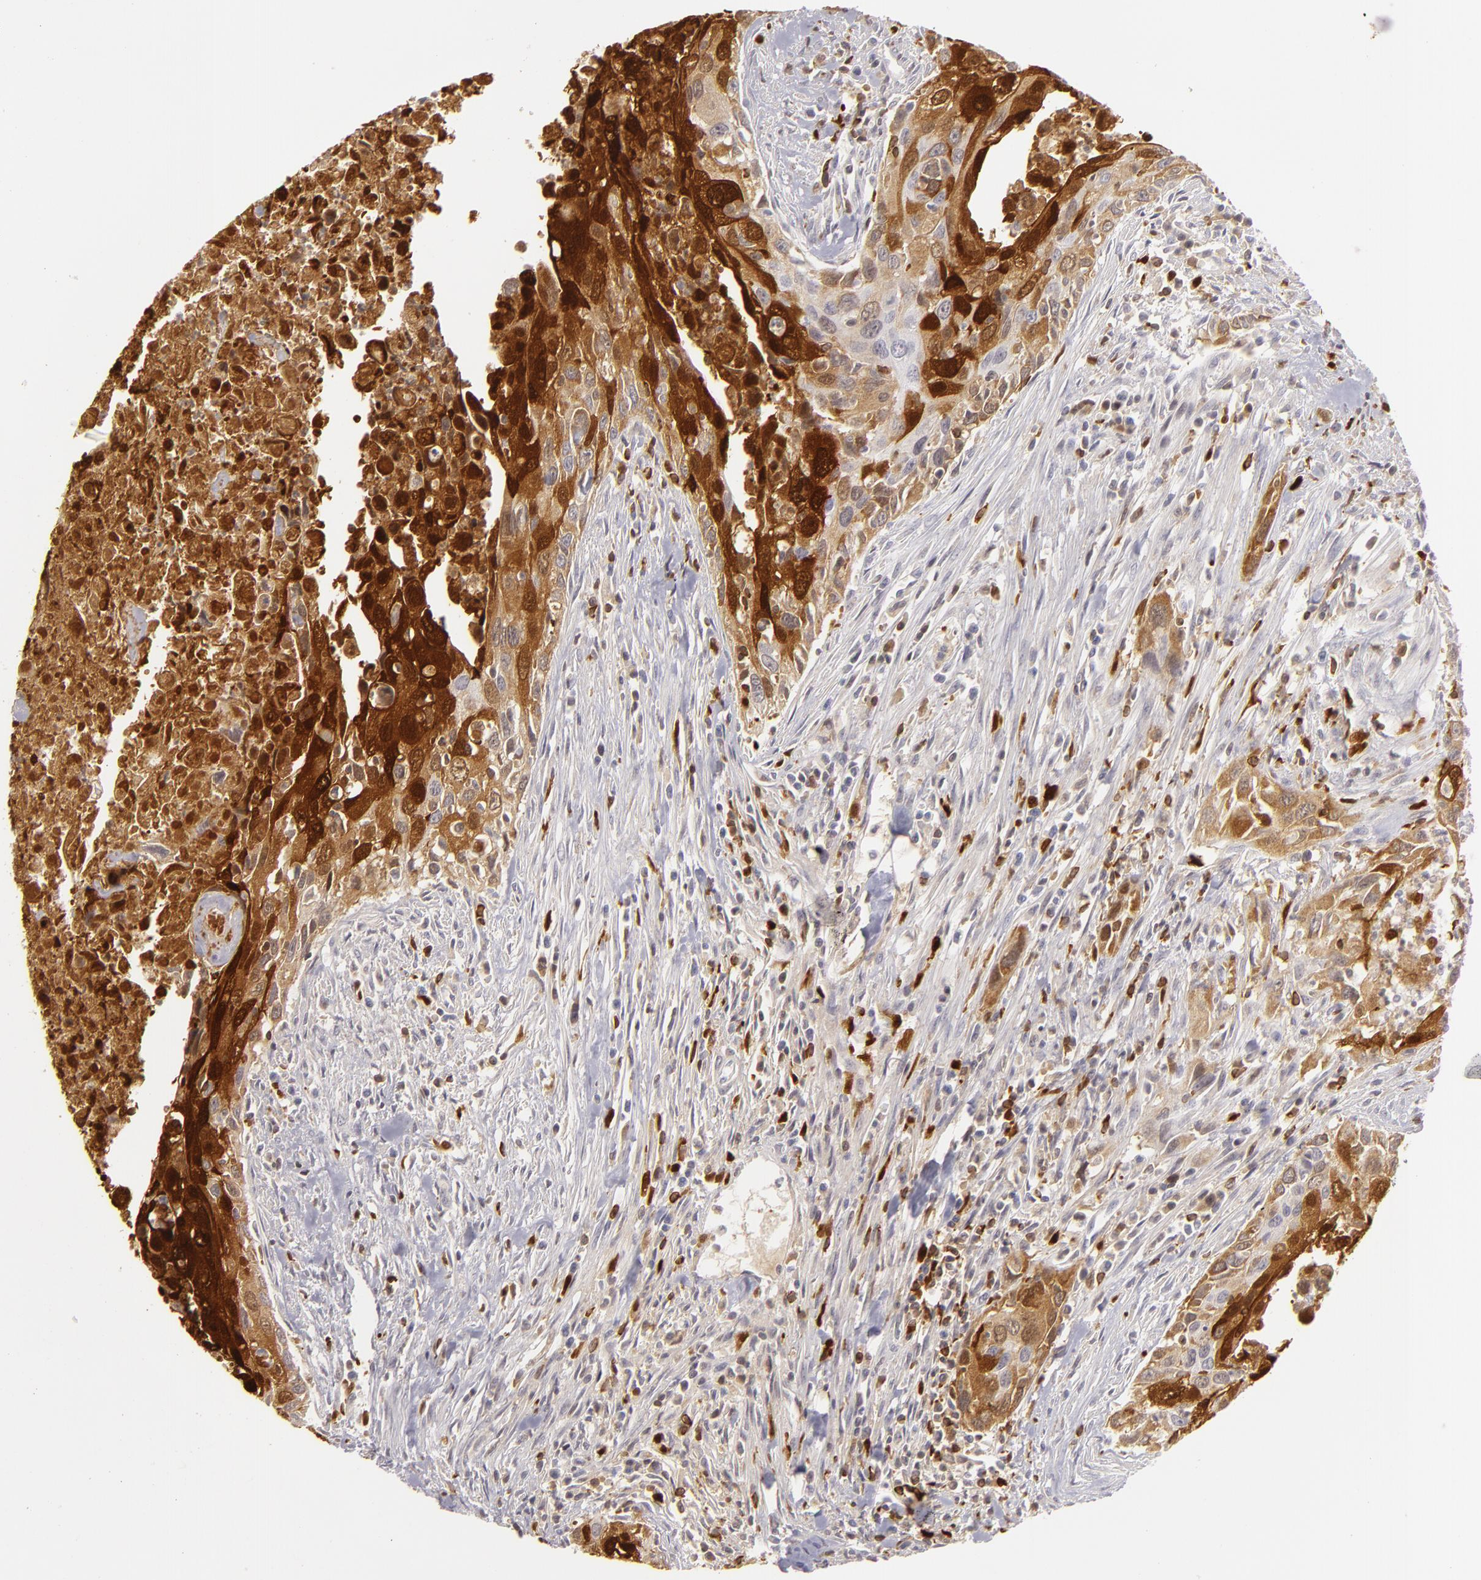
{"staining": {"intensity": "strong", "quantity": ">75%", "location": "cytoplasmic/membranous,nuclear"}, "tissue": "urothelial cancer", "cell_type": "Tumor cells", "image_type": "cancer", "snomed": [{"axis": "morphology", "description": "Urothelial carcinoma, High grade"}, {"axis": "topography", "description": "Urinary bladder"}], "caption": "Tumor cells demonstrate high levels of strong cytoplasmic/membranous and nuclear expression in about >75% of cells in human urothelial cancer.", "gene": "APOBEC3G", "patient": {"sex": "male", "age": 71}}